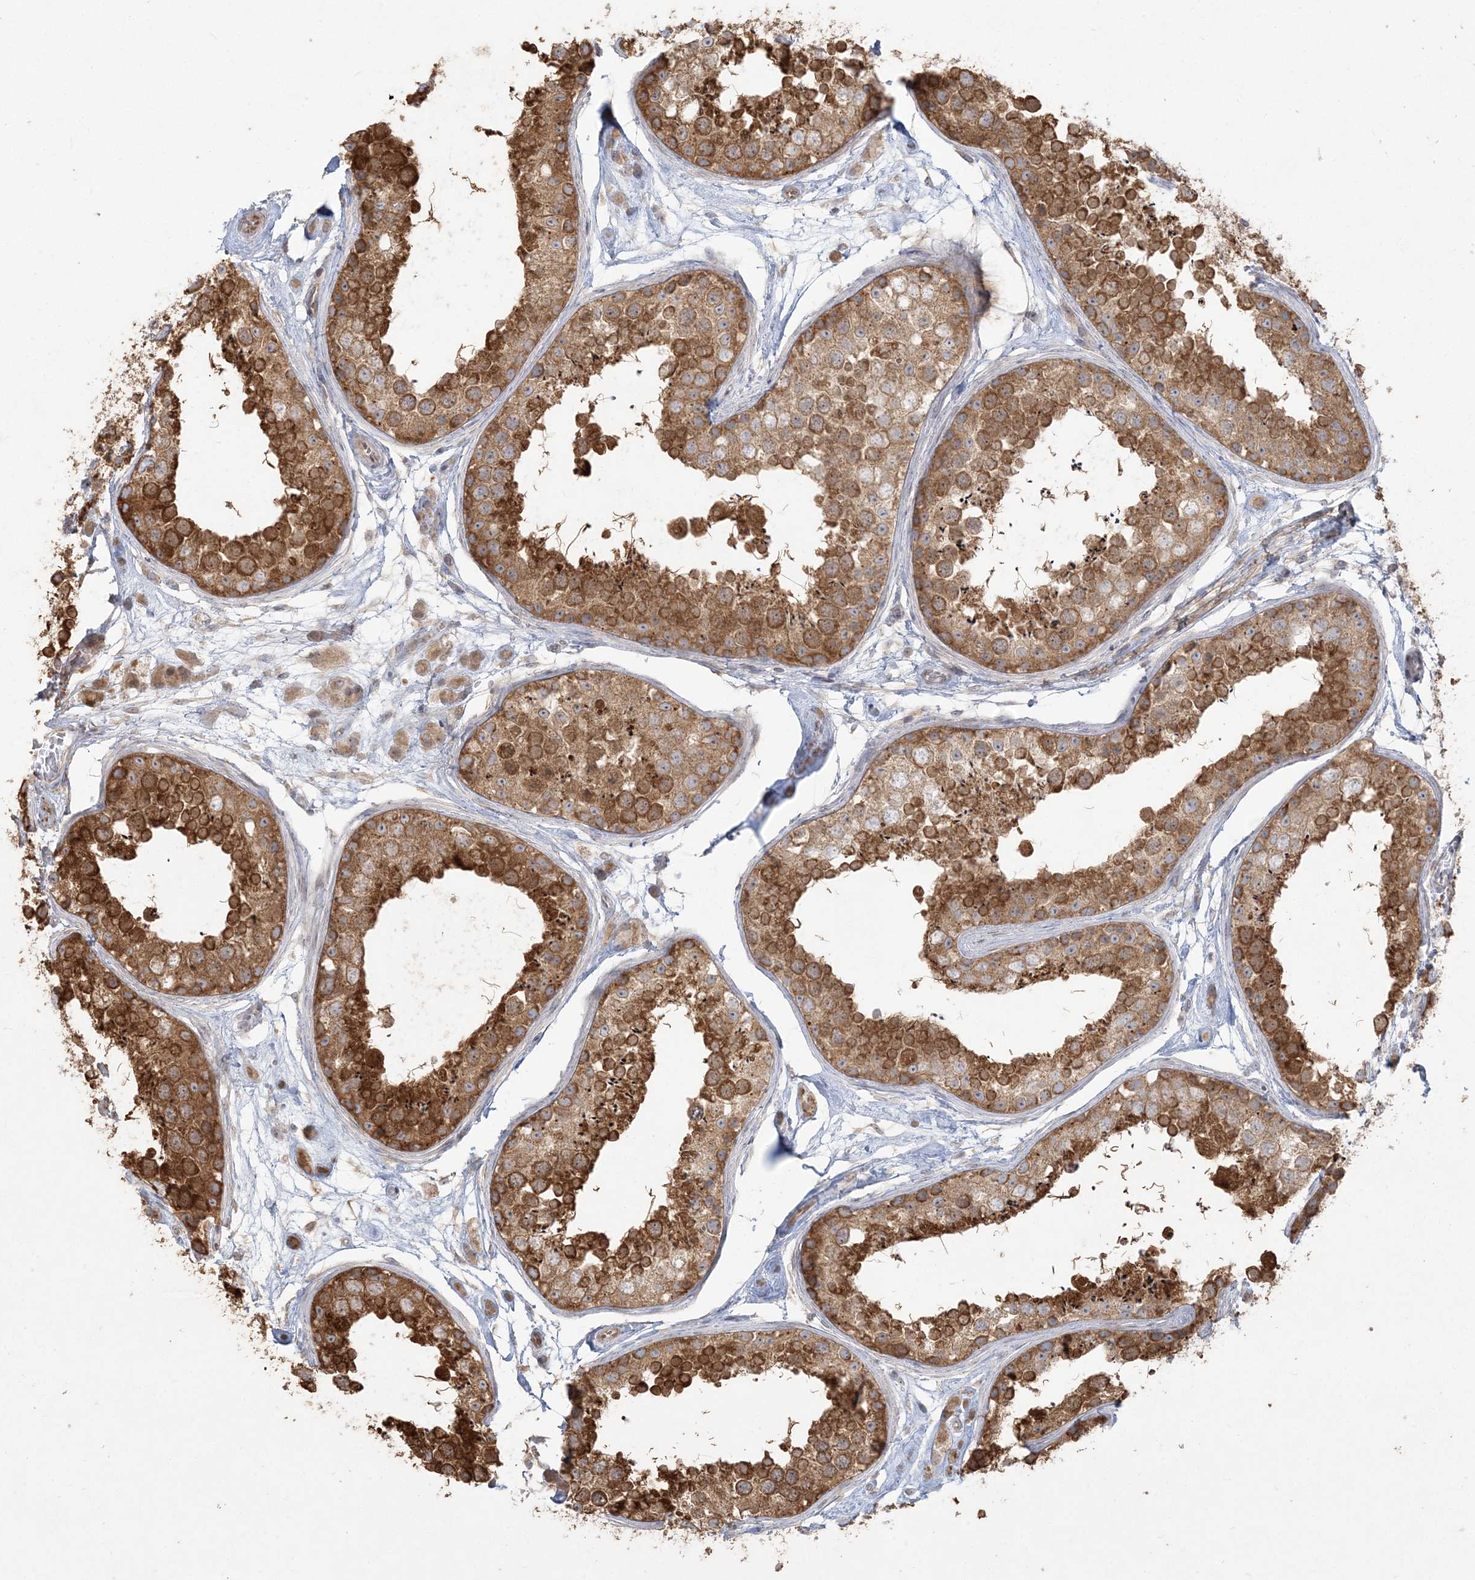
{"staining": {"intensity": "strong", "quantity": ">75%", "location": "cytoplasmic/membranous"}, "tissue": "testis", "cell_type": "Cells in seminiferous ducts", "image_type": "normal", "snomed": [{"axis": "morphology", "description": "Normal tissue, NOS"}, {"axis": "topography", "description": "Testis"}], "caption": "Testis stained for a protein exhibits strong cytoplasmic/membranous positivity in cells in seminiferous ducts. The protein of interest is stained brown, and the nuclei are stained in blue (DAB IHC with brightfield microscopy, high magnification).", "gene": "ZC3H6", "patient": {"sex": "male", "age": 25}}